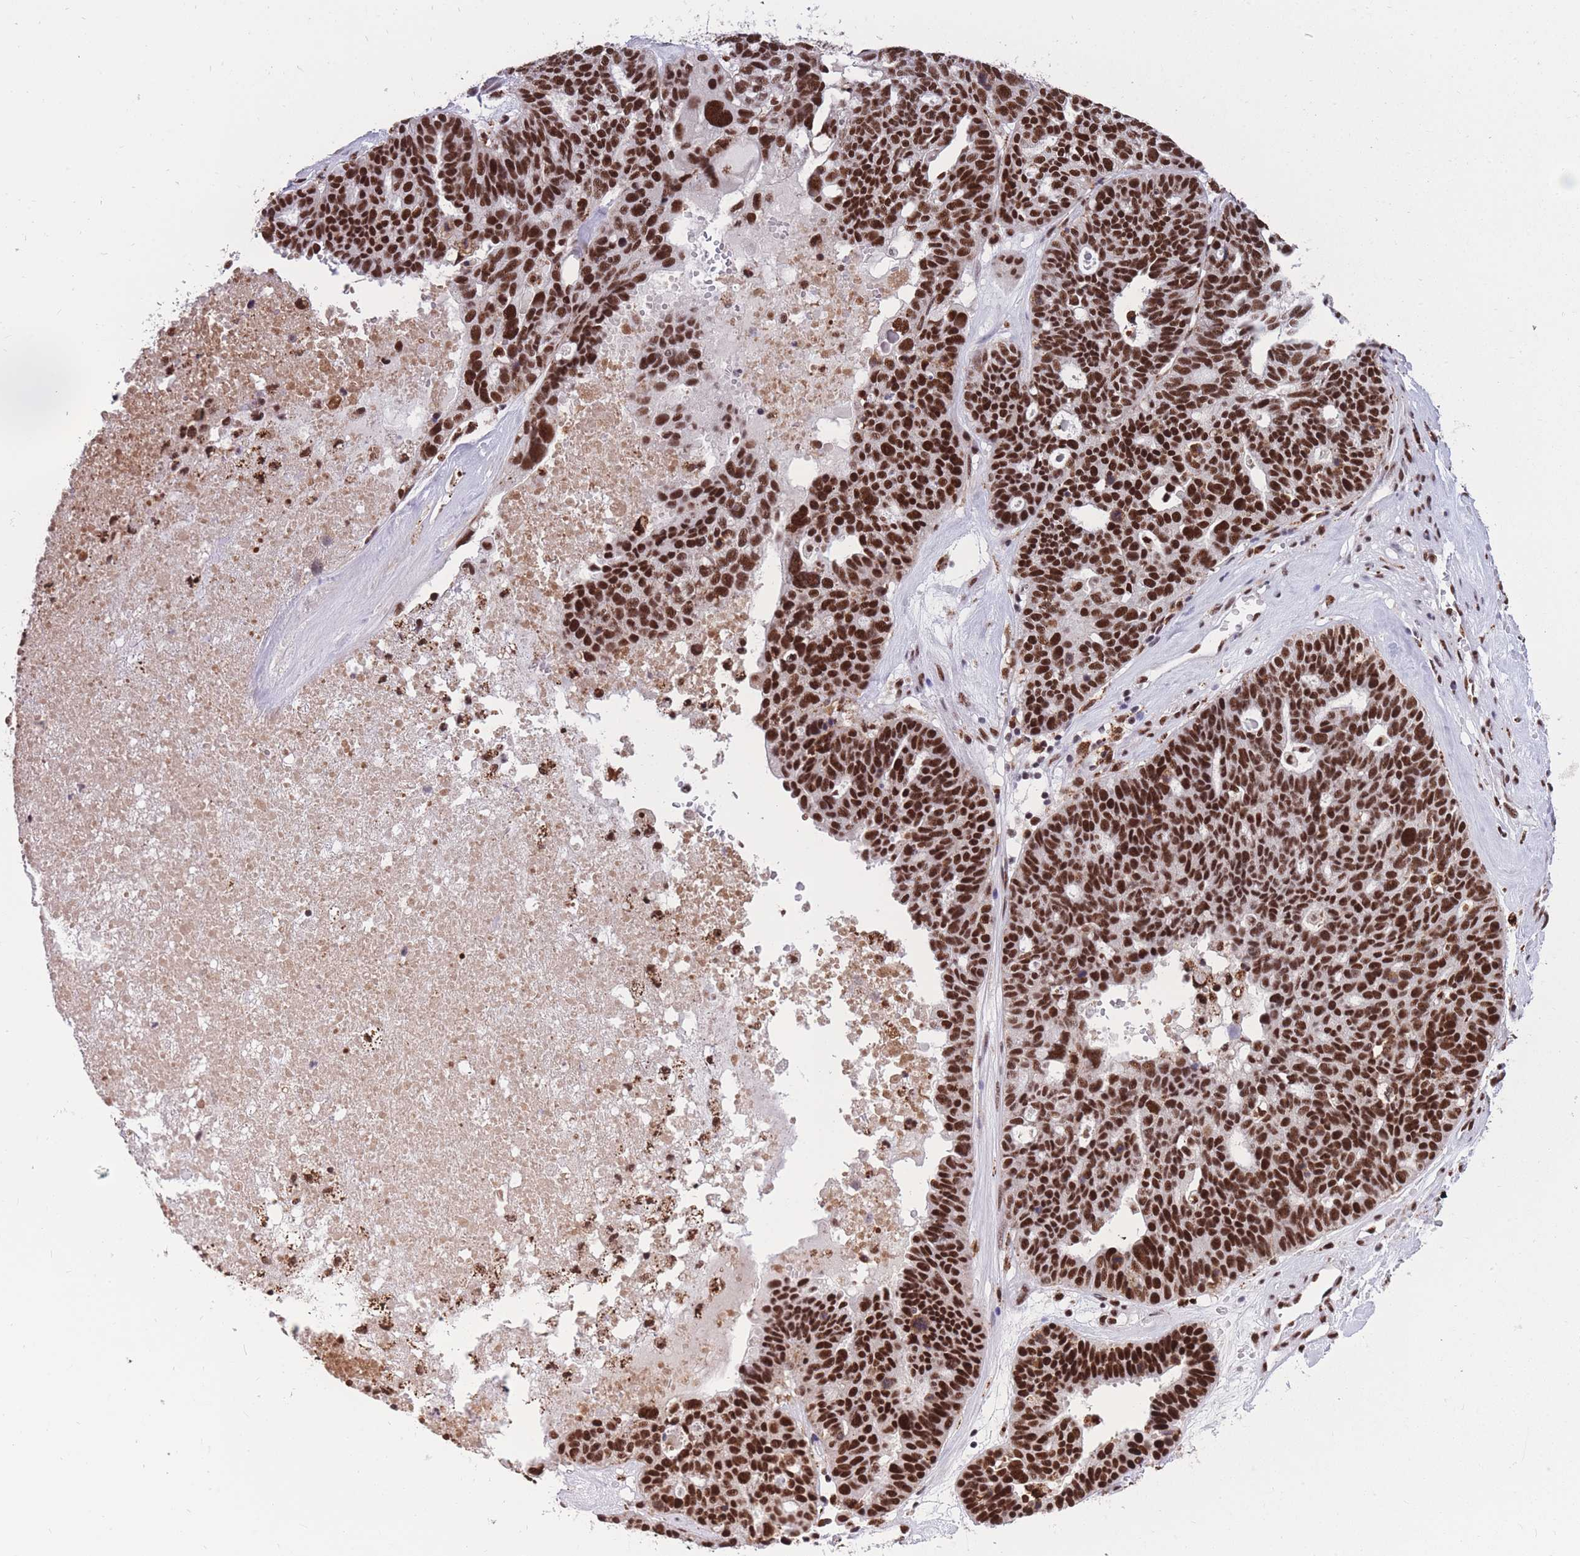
{"staining": {"intensity": "strong", "quantity": ">75%", "location": "nuclear"}, "tissue": "ovarian cancer", "cell_type": "Tumor cells", "image_type": "cancer", "snomed": [{"axis": "morphology", "description": "Cystadenocarcinoma, serous, NOS"}, {"axis": "topography", "description": "Ovary"}], "caption": "This micrograph displays immunohistochemistry staining of ovarian cancer (serous cystadenocarcinoma), with high strong nuclear positivity in approximately >75% of tumor cells.", "gene": "PRPF19", "patient": {"sex": "female", "age": 59}}